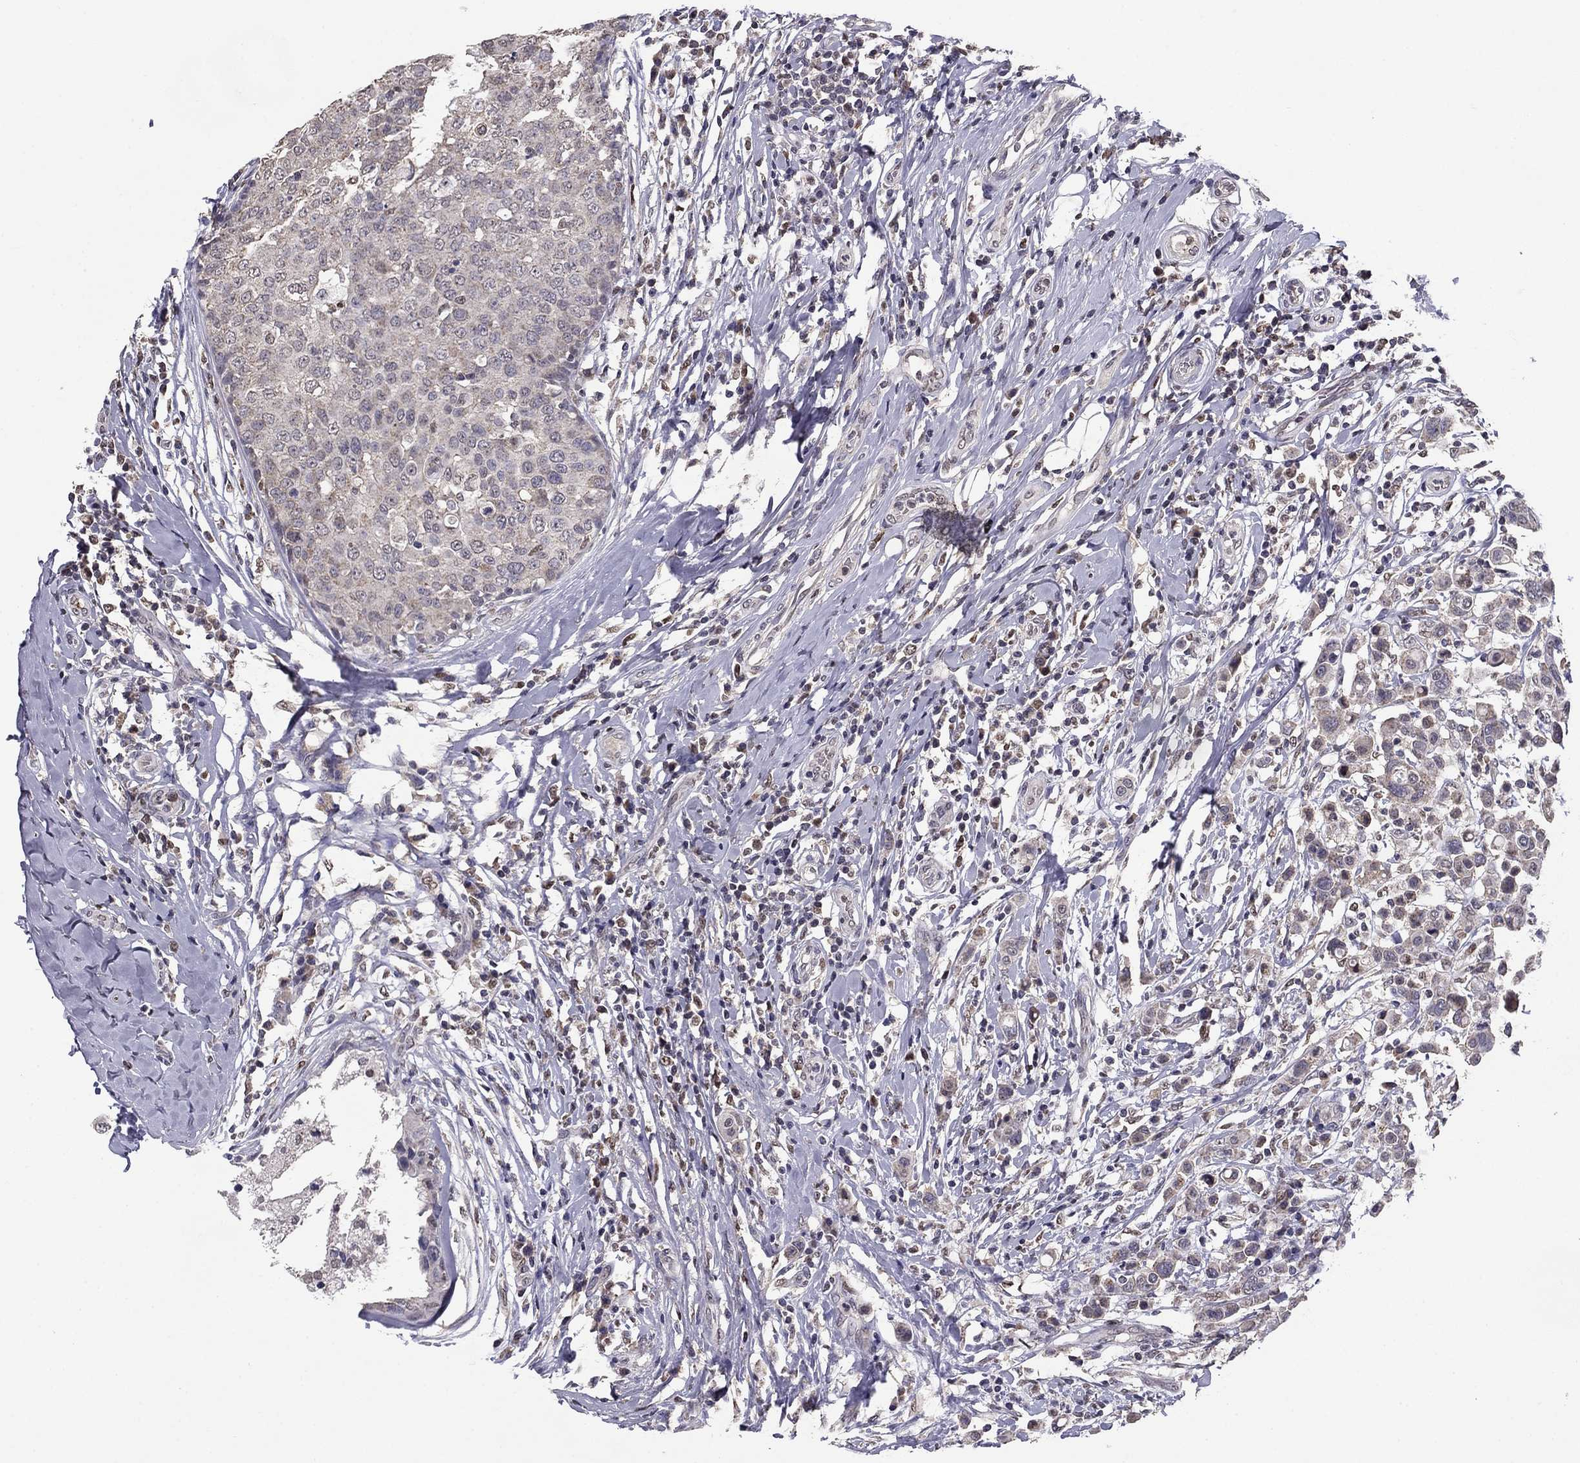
{"staining": {"intensity": "negative", "quantity": "none", "location": "none"}, "tissue": "breast cancer", "cell_type": "Tumor cells", "image_type": "cancer", "snomed": [{"axis": "morphology", "description": "Duct carcinoma"}, {"axis": "topography", "description": "Breast"}], "caption": "The IHC micrograph has no significant staining in tumor cells of breast cancer (infiltrating ductal carcinoma) tissue. (Stains: DAB immunohistochemistry (IHC) with hematoxylin counter stain, Microscopy: brightfield microscopy at high magnification).", "gene": "HCN1", "patient": {"sex": "female", "age": 27}}